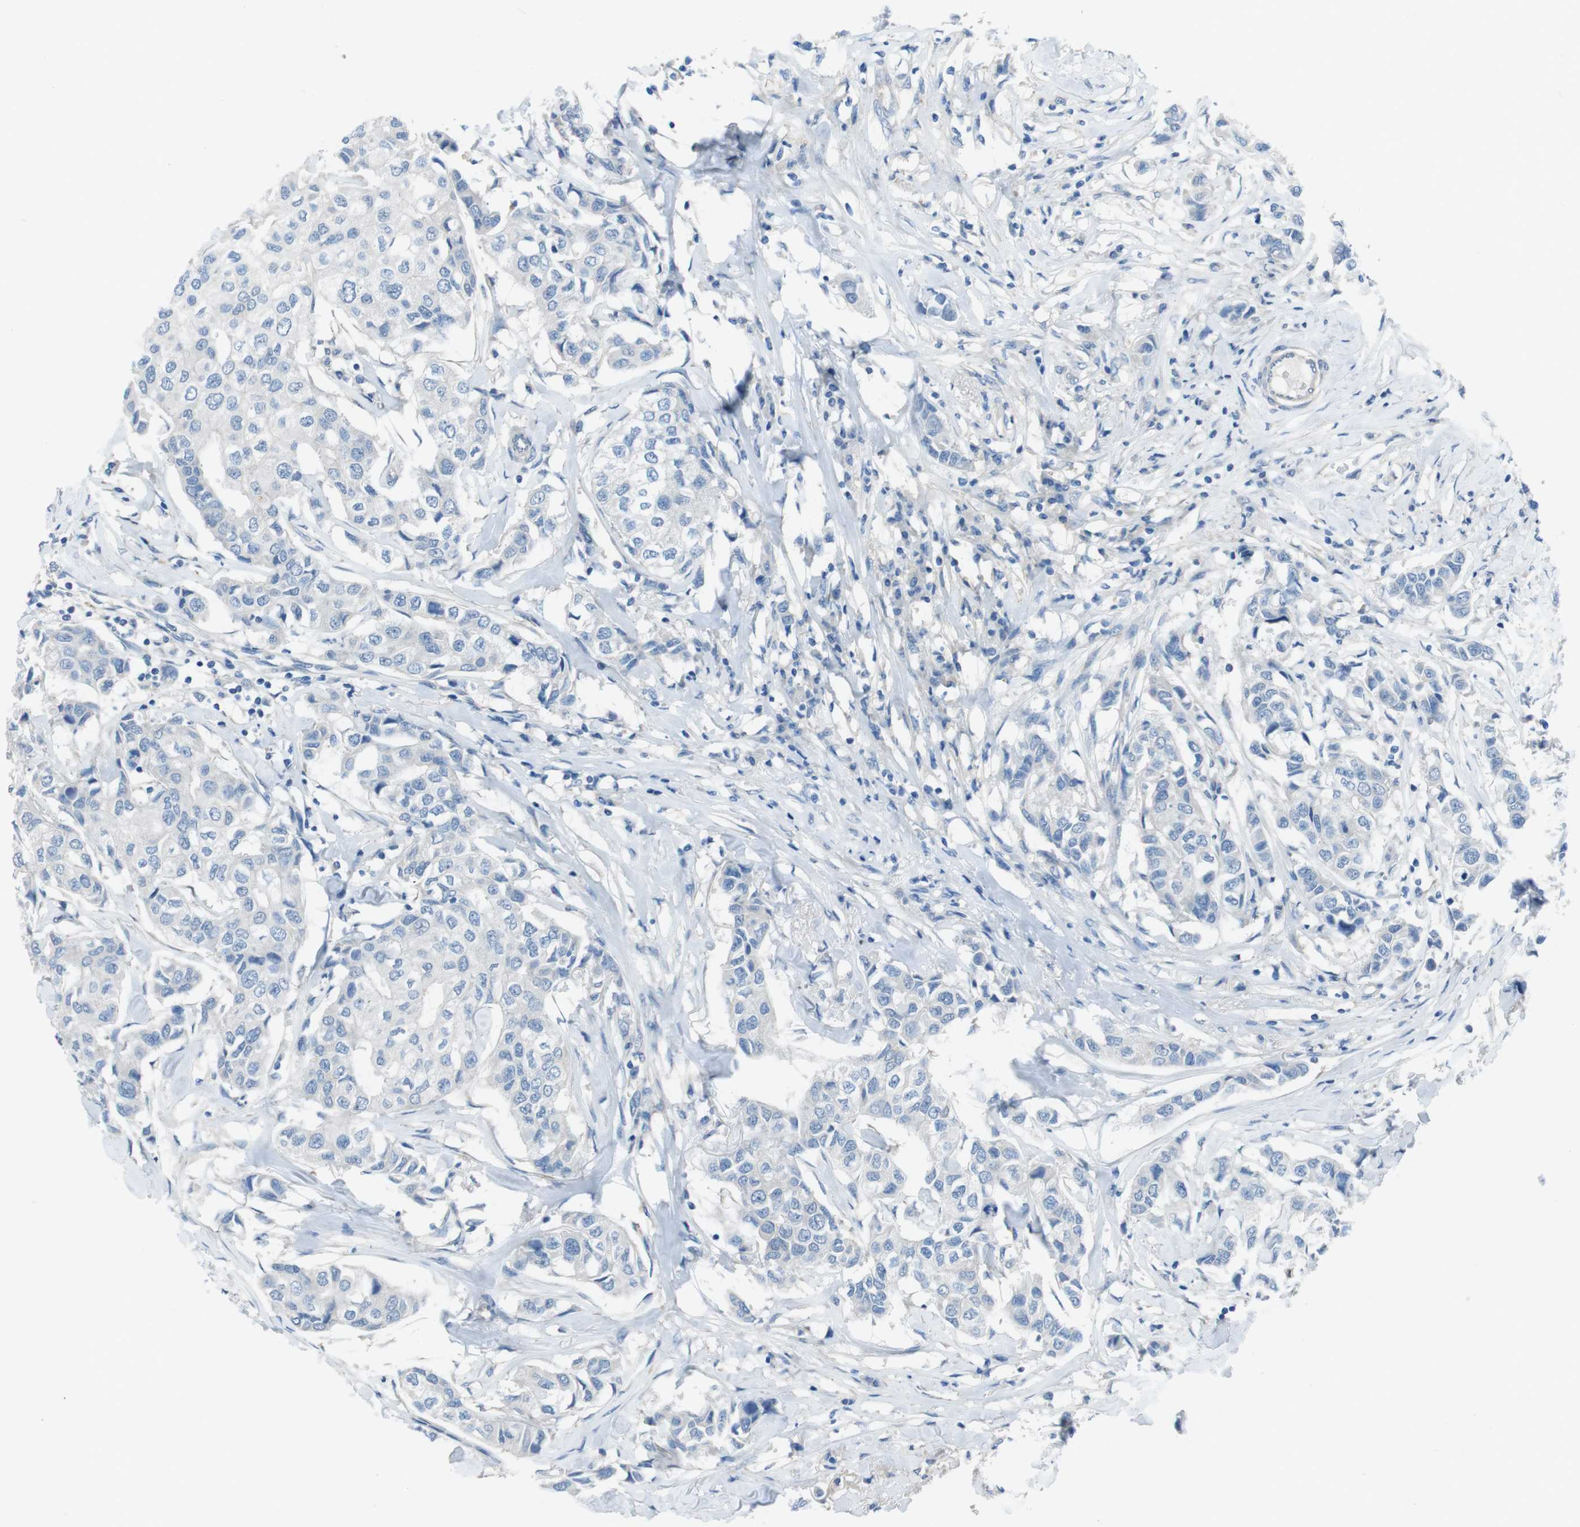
{"staining": {"intensity": "negative", "quantity": "none", "location": "none"}, "tissue": "breast cancer", "cell_type": "Tumor cells", "image_type": "cancer", "snomed": [{"axis": "morphology", "description": "Duct carcinoma"}, {"axis": "topography", "description": "Breast"}], "caption": "Human breast infiltrating ductal carcinoma stained for a protein using immunohistochemistry (IHC) demonstrates no expression in tumor cells.", "gene": "CYP2C8", "patient": {"sex": "female", "age": 80}}